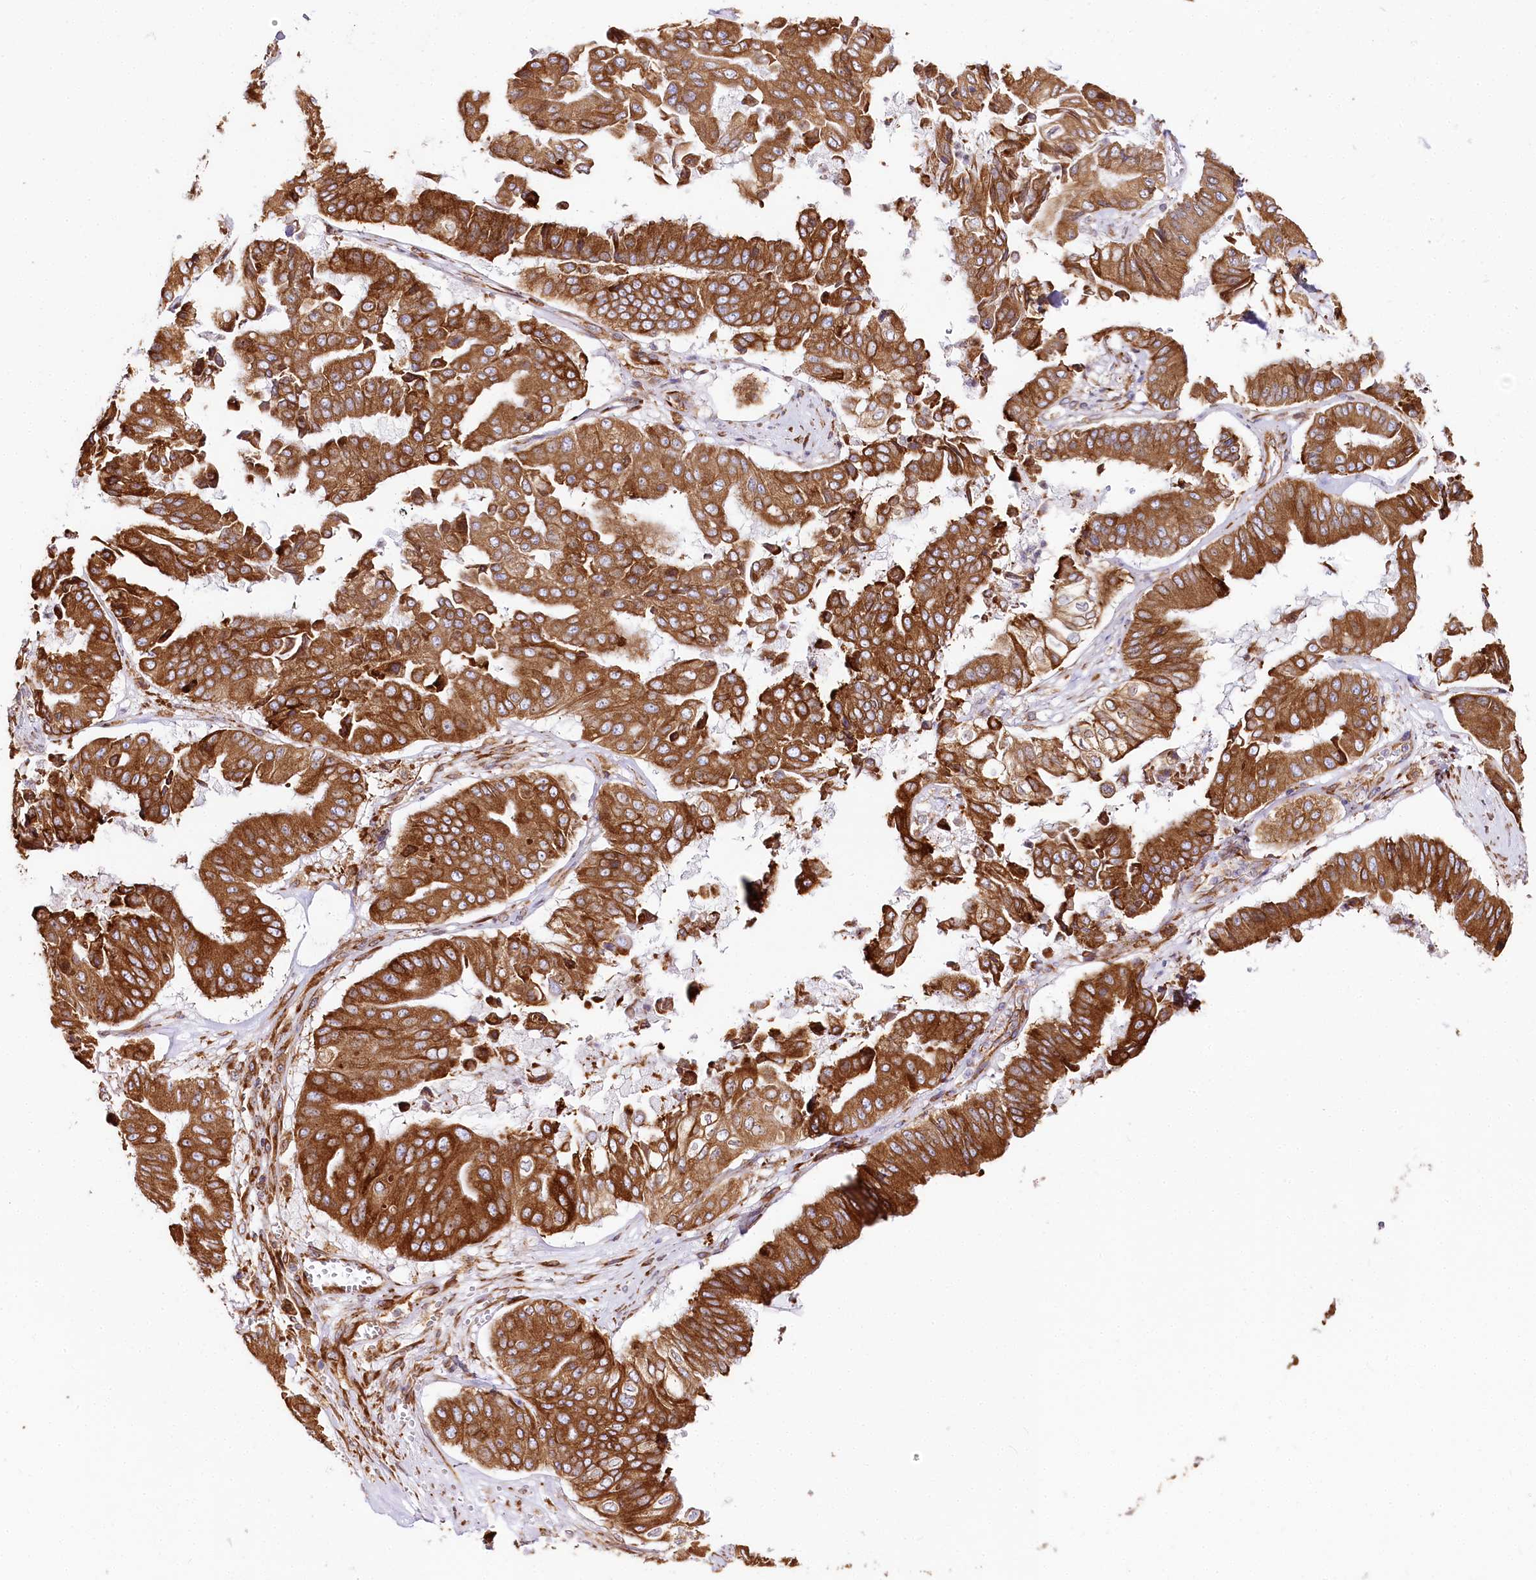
{"staining": {"intensity": "strong", "quantity": ">75%", "location": "cytoplasmic/membranous"}, "tissue": "pancreatic cancer", "cell_type": "Tumor cells", "image_type": "cancer", "snomed": [{"axis": "morphology", "description": "Adenocarcinoma, NOS"}, {"axis": "topography", "description": "Pancreas"}], "caption": "Protein staining shows strong cytoplasmic/membranous staining in about >75% of tumor cells in pancreatic cancer (adenocarcinoma).", "gene": "CNPY2", "patient": {"sex": "female", "age": 77}}